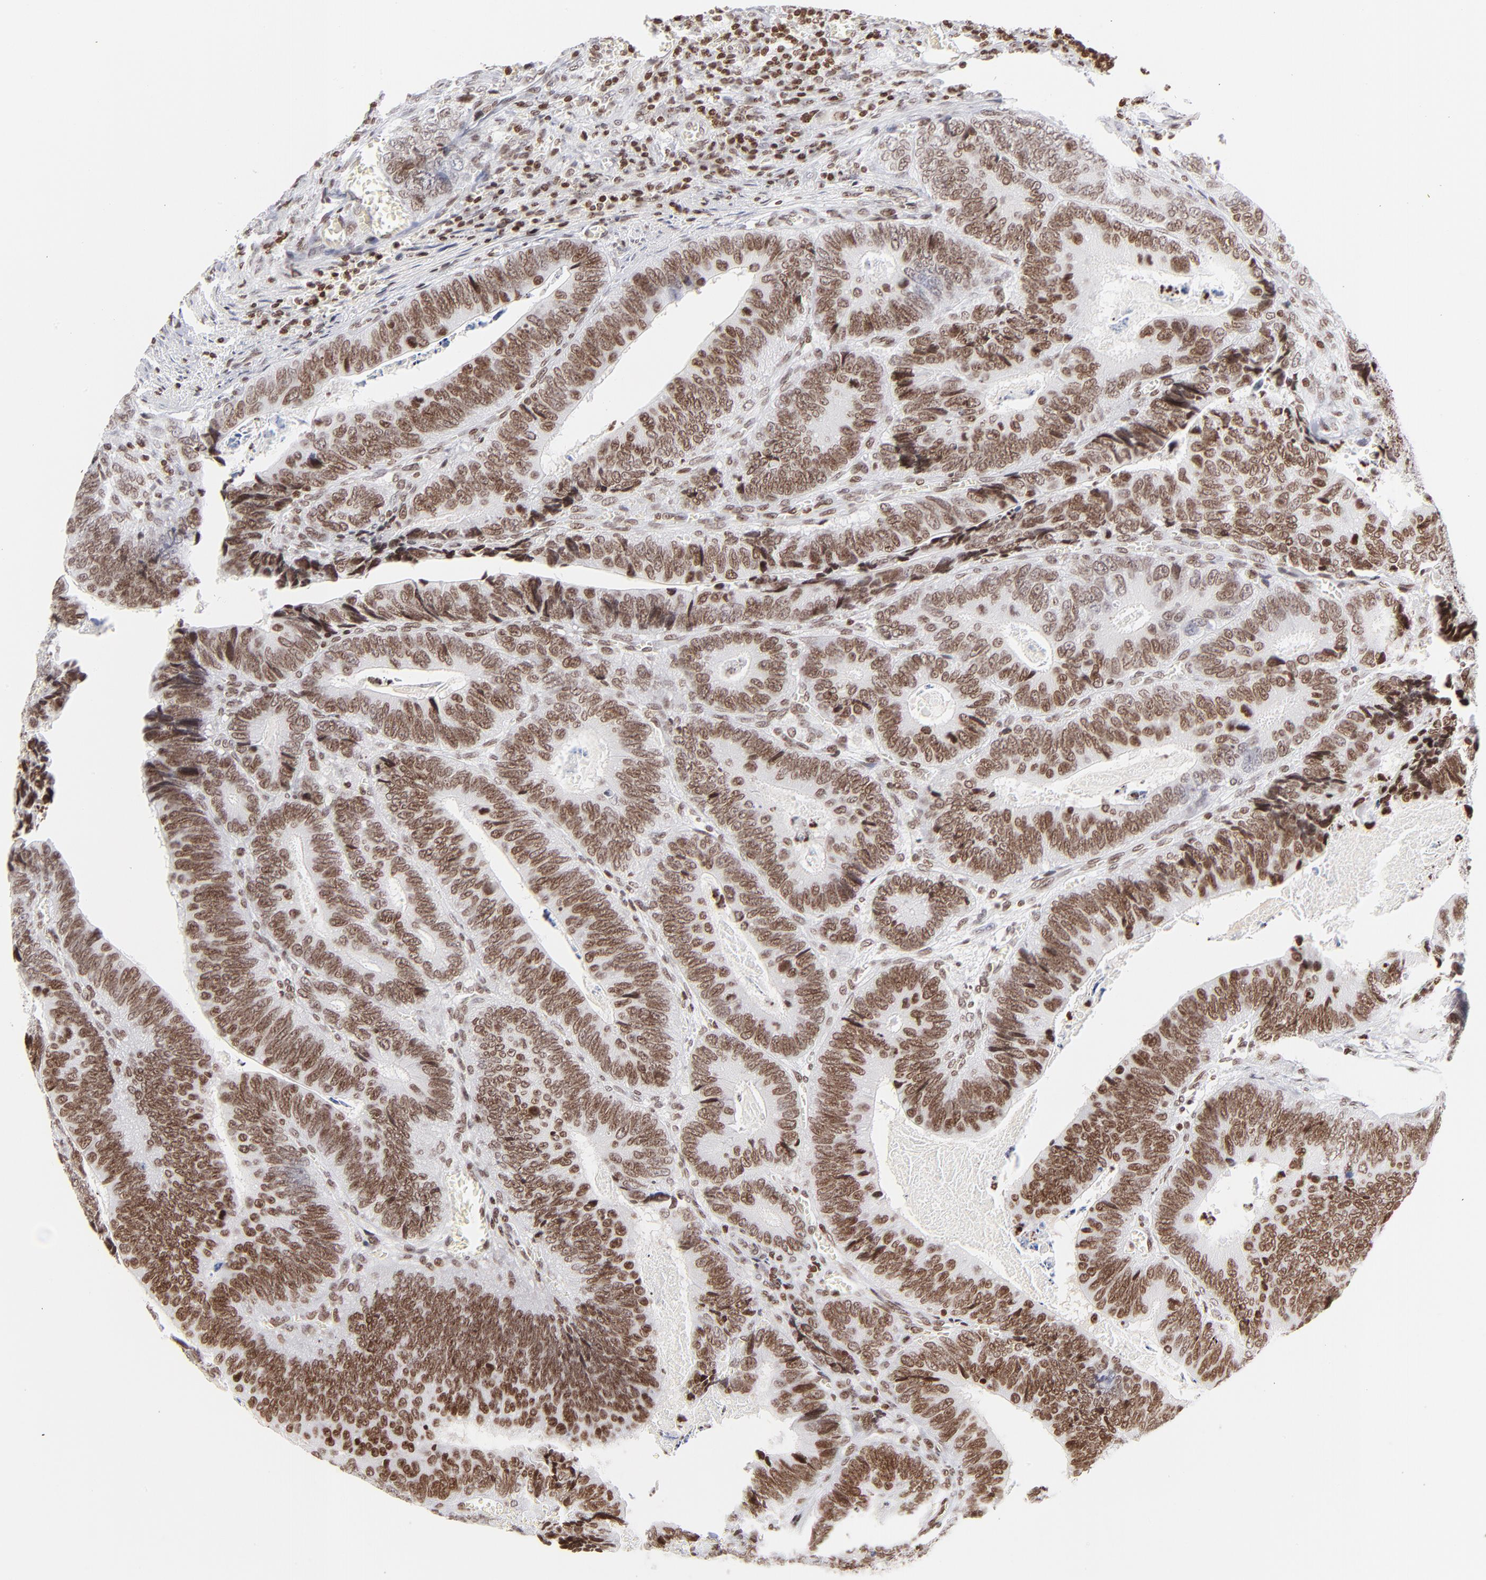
{"staining": {"intensity": "moderate", "quantity": ">75%", "location": "nuclear"}, "tissue": "colorectal cancer", "cell_type": "Tumor cells", "image_type": "cancer", "snomed": [{"axis": "morphology", "description": "Adenocarcinoma, NOS"}, {"axis": "topography", "description": "Colon"}], "caption": "The micrograph reveals staining of colorectal adenocarcinoma, revealing moderate nuclear protein staining (brown color) within tumor cells.", "gene": "RTL4", "patient": {"sex": "male", "age": 72}}